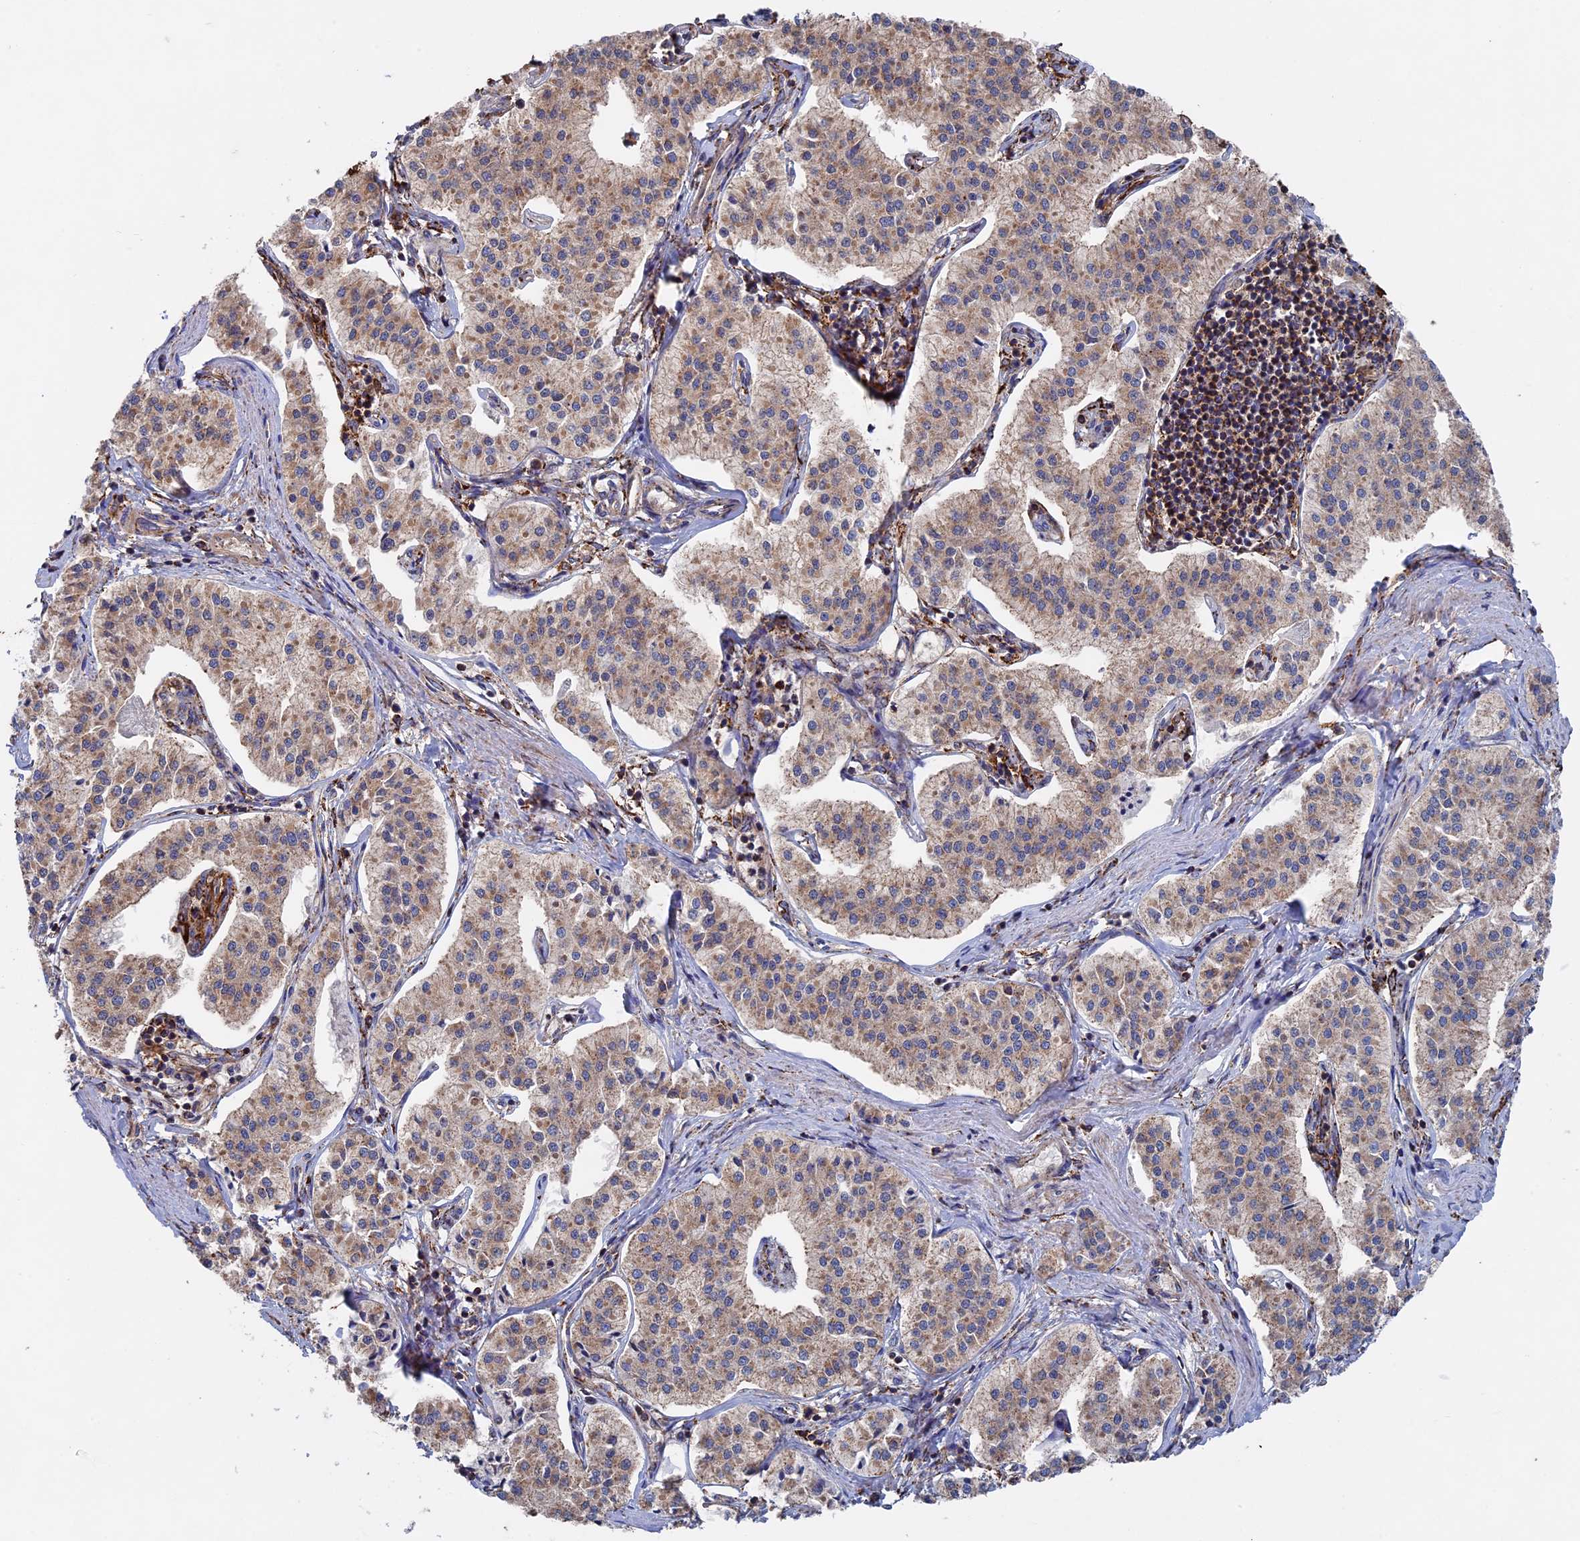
{"staining": {"intensity": "weak", "quantity": ">75%", "location": "cytoplasmic/membranous"}, "tissue": "pancreatic cancer", "cell_type": "Tumor cells", "image_type": "cancer", "snomed": [{"axis": "morphology", "description": "Adenocarcinoma, NOS"}, {"axis": "topography", "description": "Pancreas"}], "caption": "Immunohistochemical staining of adenocarcinoma (pancreatic) shows low levels of weak cytoplasmic/membranous protein staining in about >75% of tumor cells. Immunohistochemistry stains the protein in brown and the nuclei are stained blue.", "gene": "SEC24D", "patient": {"sex": "female", "age": 50}}